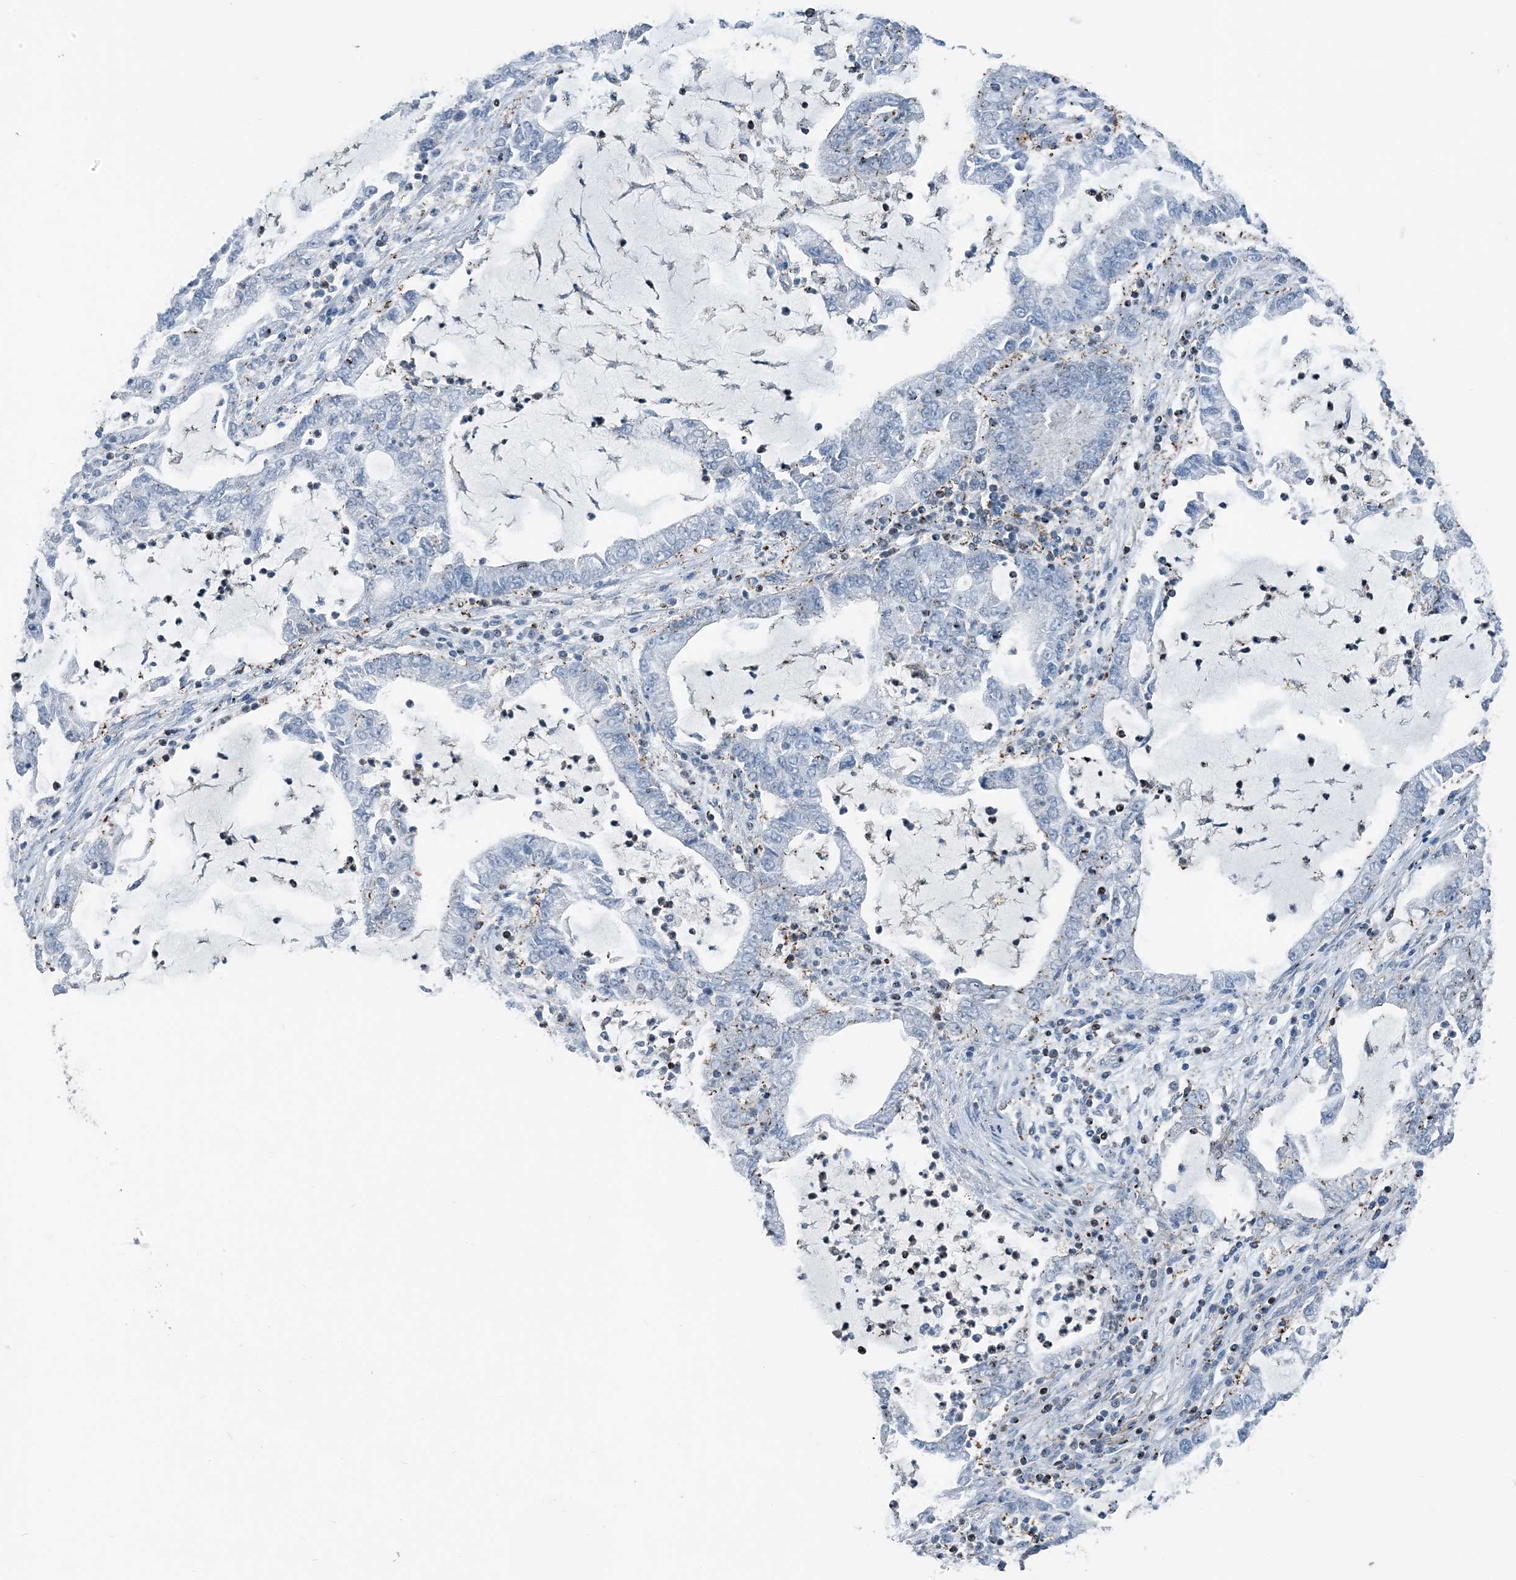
{"staining": {"intensity": "negative", "quantity": "none", "location": "none"}, "tissue": "lung cancer", "cell_type": "Tumor cells", "image_type": "cancer", "snomed": [{"axis": "morphology", "description": "Adenocarcinoma, NOS"}, {"axis": "topography", "description": "Lung"}], "caption": "An IHC image of lung adenocarcinoma is shown. There is no staining in tumor cells of lung adenocarcinoma. (Stains: DAB (3,3'-diaminobenzidine) IHC with hematoxylin counter stain, Microscopy: brightfield microscopy at high magnification).", "gene": "CFL1", "patient": {"sex": "female", "age": 51}}